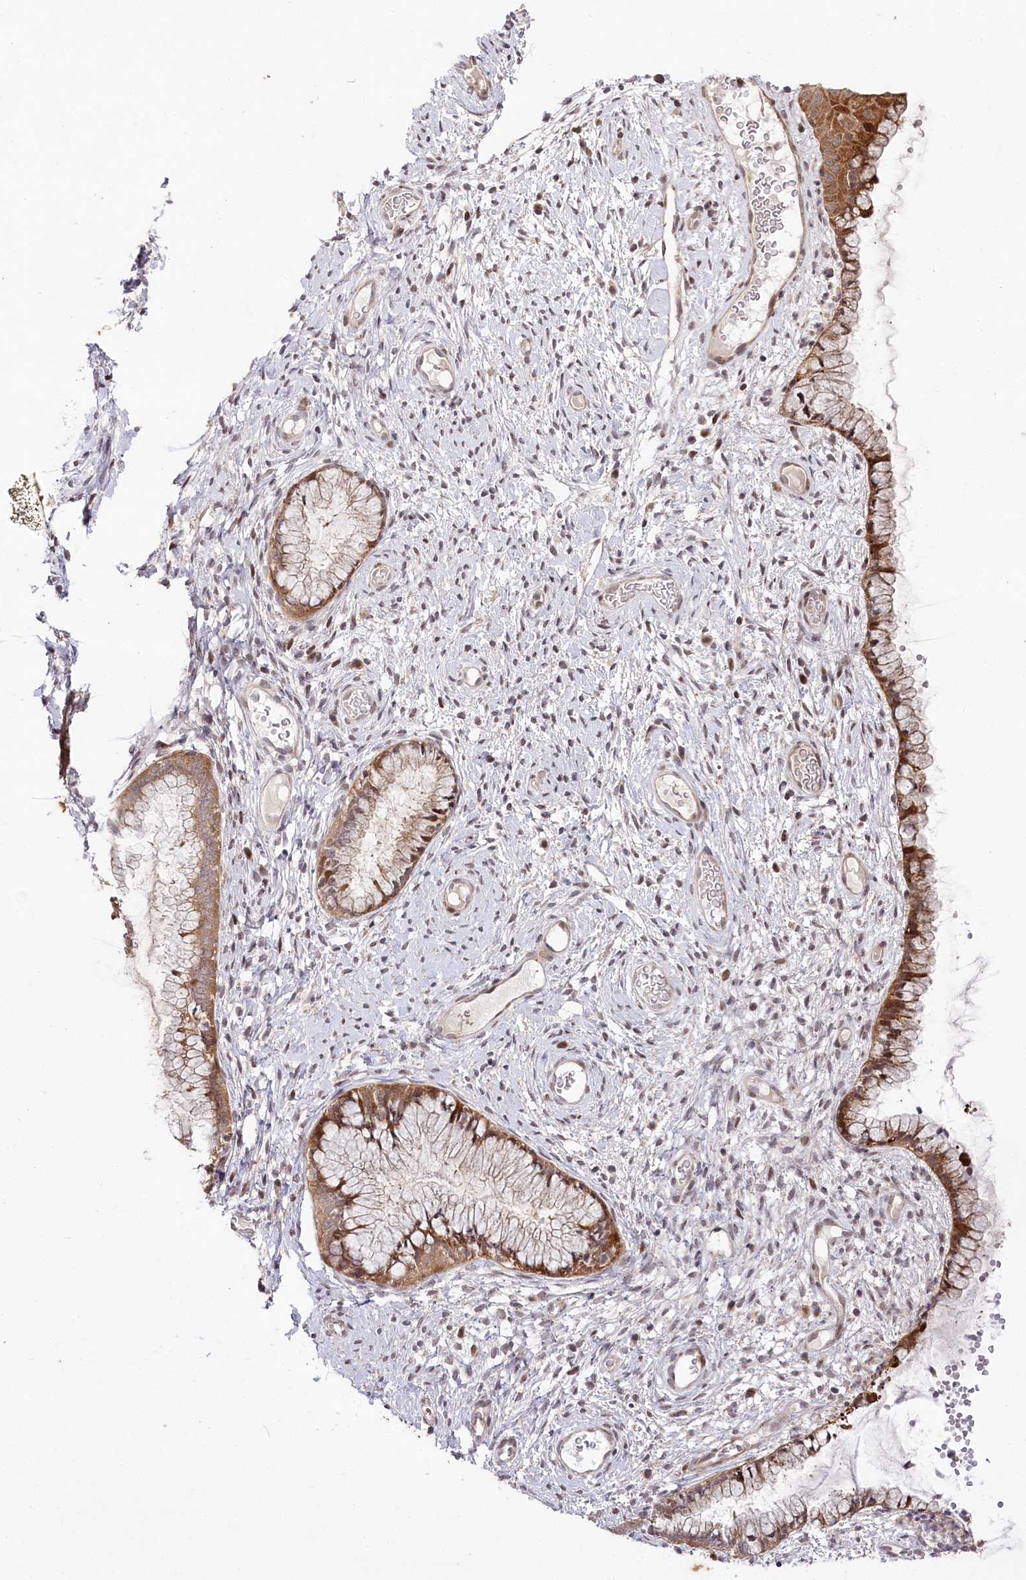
{"staining": {"intensity": "moderate", "quantity": ">75%", "location": "cytoplasmic/membranous"}, "tissue": "cervix", "cell_type": "Glandular cells", "image_type": "normal", "snomed": [{"axis": "morphology", "description": "Normal tissue, NOS"}, {"axis": "topography", "description": "Cervix"}], "caption": "About >75% of glandular cells in benign human cervix exhibit moderate cytoplasmic/membranous protein expression as visualized by brown immunohistochemical staining.", "gene": "PHLDB1", "patient": {"sex": "female", "age": 42}}